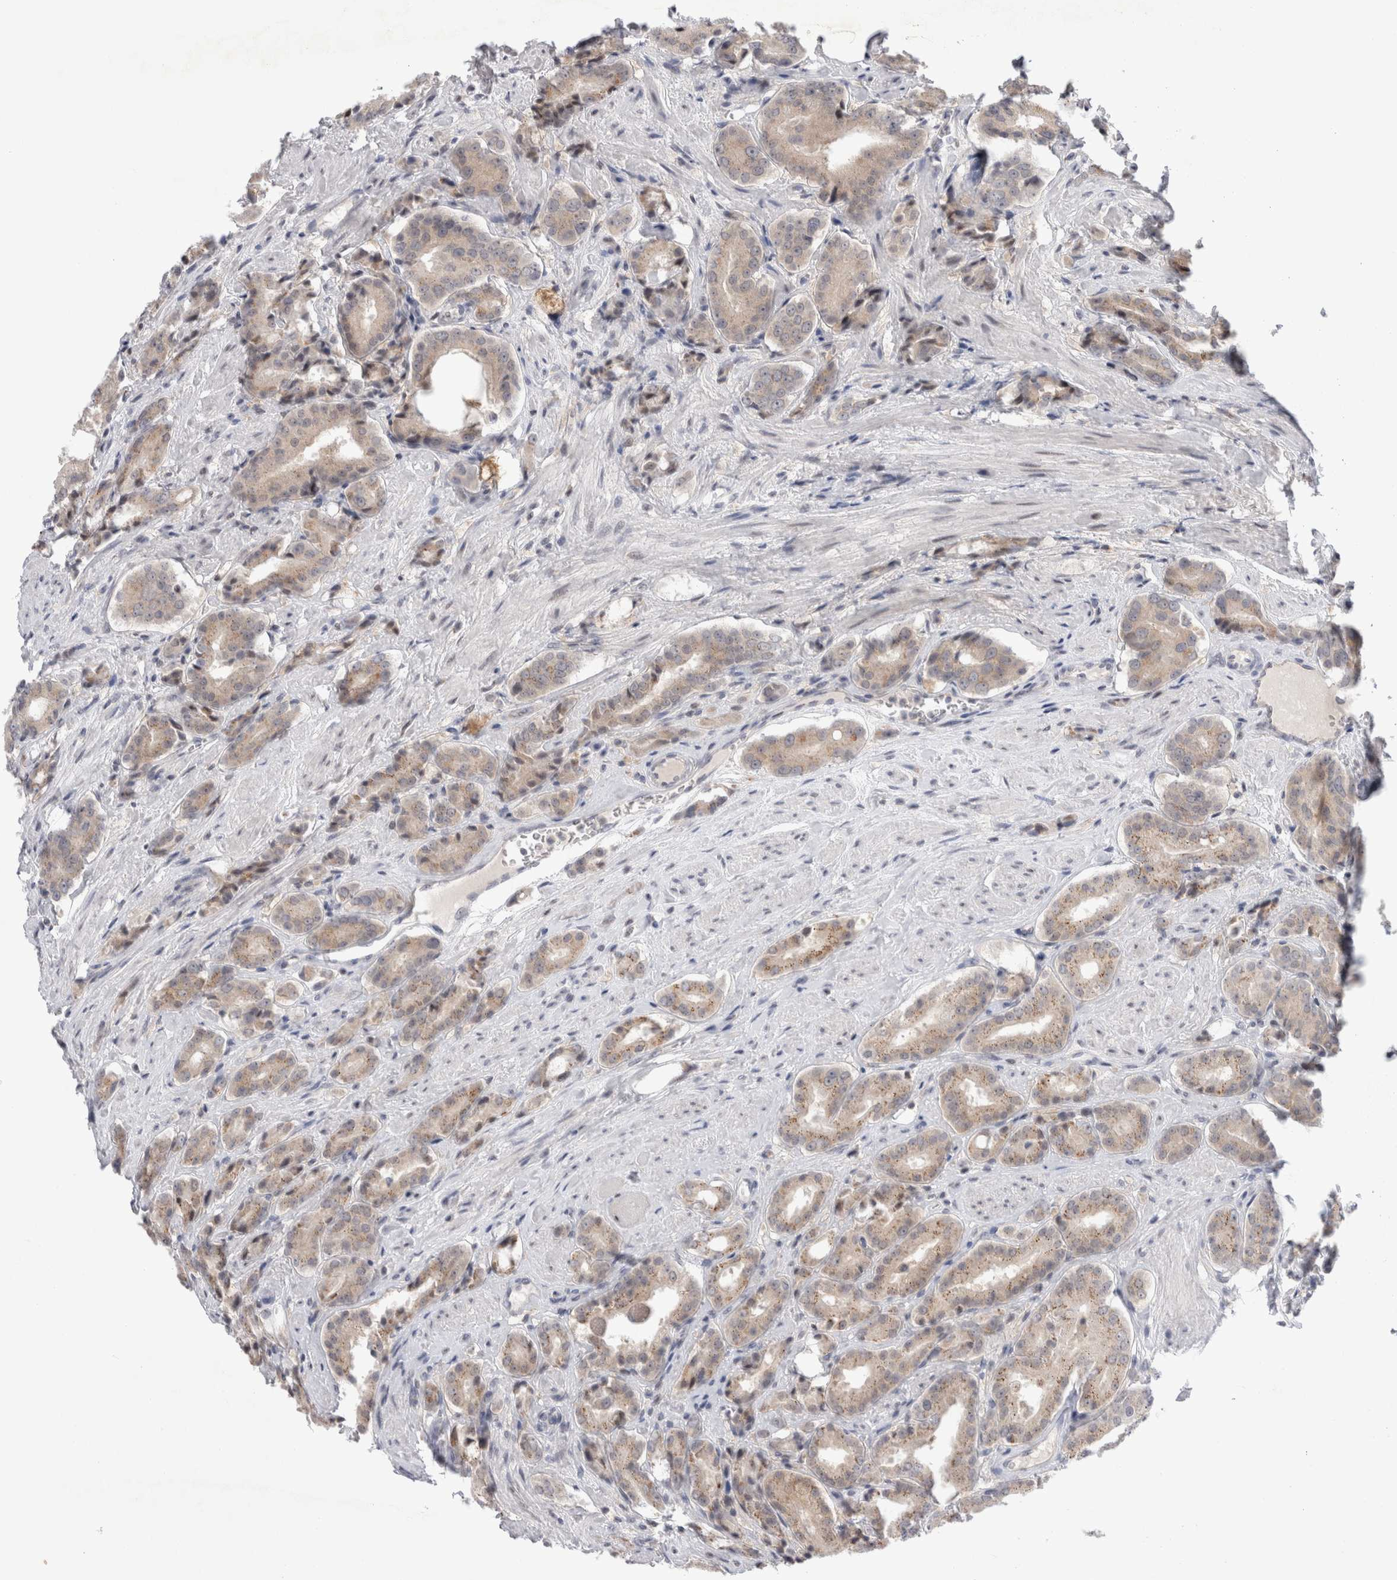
{"staining": {"intensity": "weak", "quantity": ">75%", "location": "cytoplasmic/membranous"}, "tissue": "prostate cancer", "cell_type": "Tumor cells", "image_type": "cancer", "snomed": [{"axis": "morphology", "description": "Adenocarcinoma, High grade"}, {"axis": "topography", "description": "Prostate"}], "caption": "Immunohistochemistry (IHC) of human prostate high-grade adenocarcinoma reveals low levels of weak cytoplasmic/membranous positivity in approximately >75% of tumor cells. Using DAB (brown) and hematoxylin (blue) stains, captured at high magnification using brightfield microscopy.", "gene": "CERS5", "patient": {"sex": "male", "age": 71}}